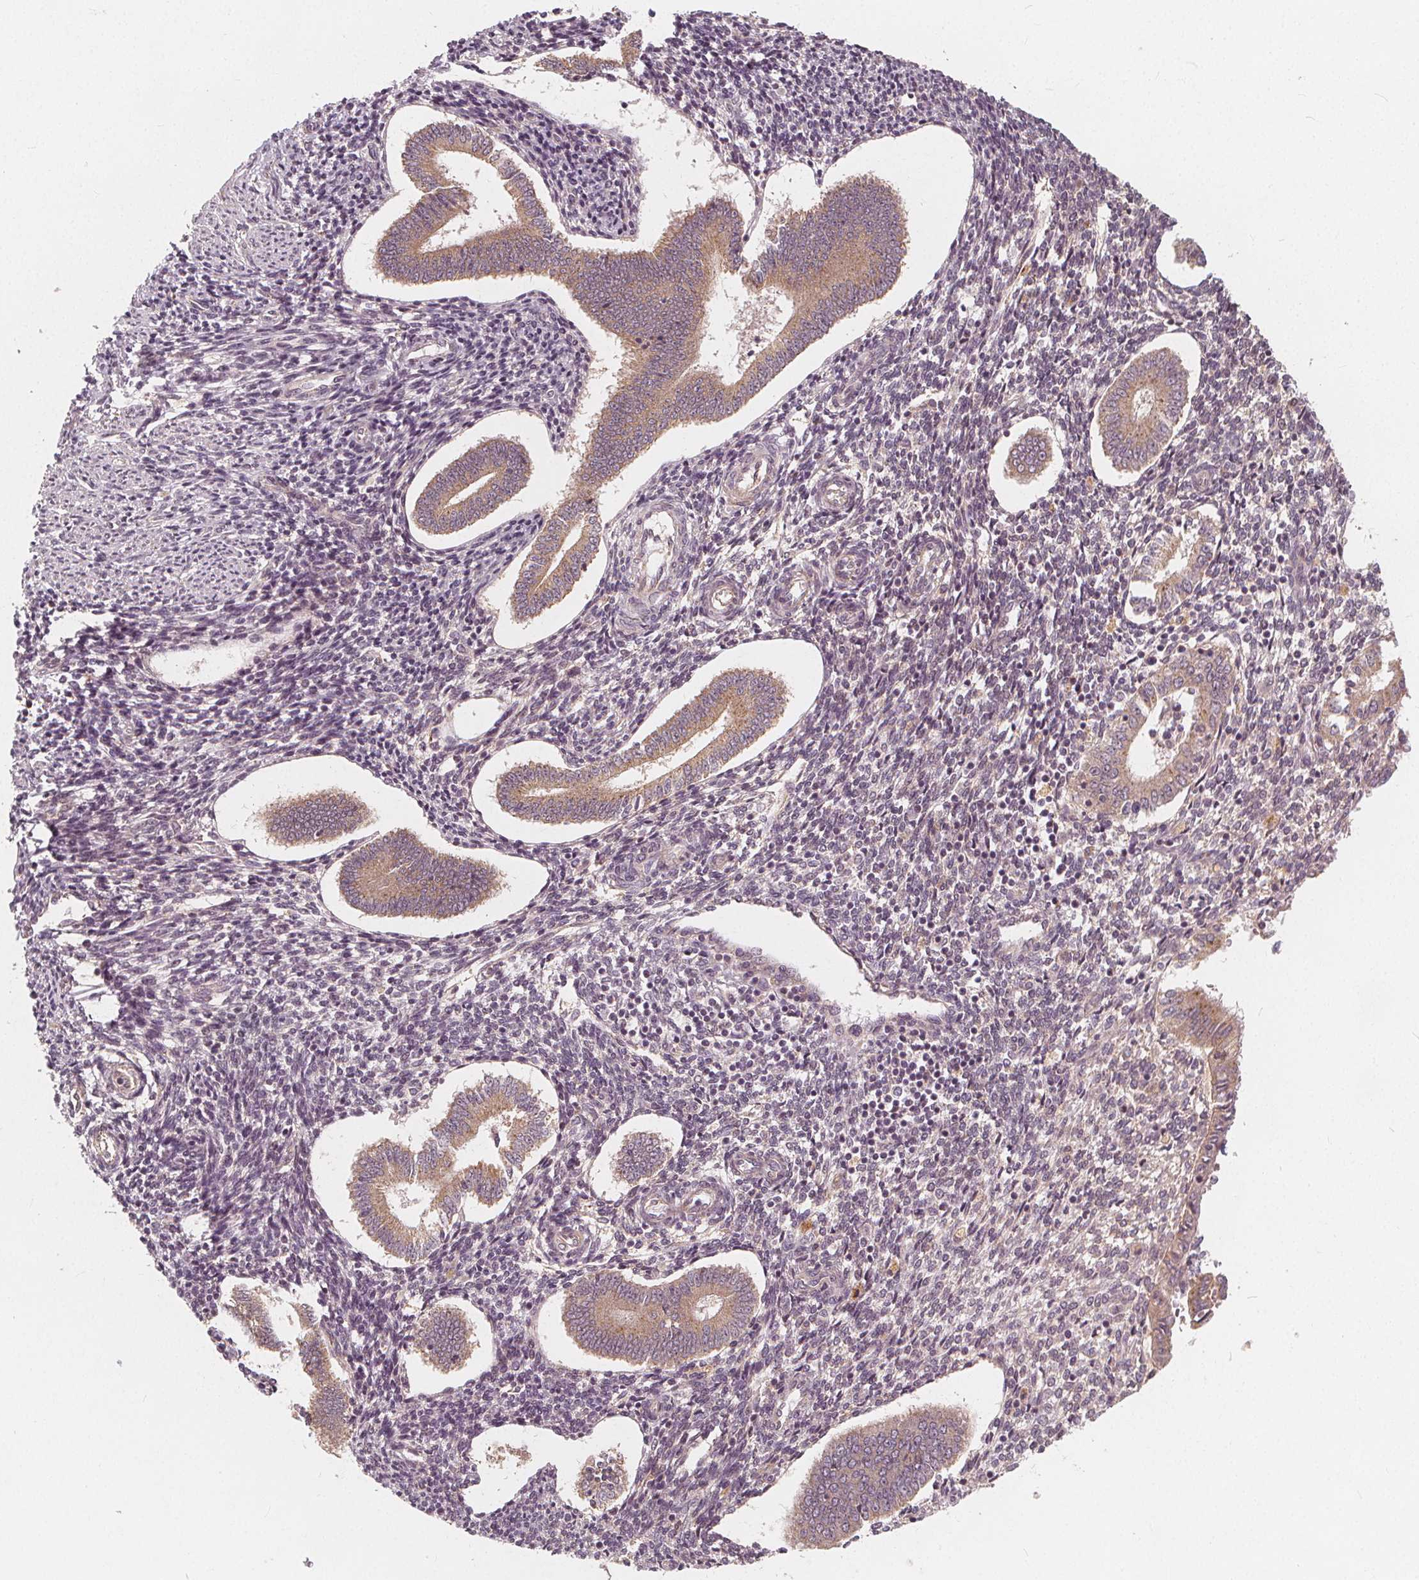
{"staining": {"intensity": "negative", "quantity": "none", "location": "none"}, "tissue": "endometrium", "cell_type": "Cells in endometrial stroma", "image_type": "normal", "snomed": [{"axis": "morphology", "description": "Normal tissue, NOS"}, {"axis": "topography", "description": "Endometrium"}], "caption": "IHC histopathology image of benign human endometrium stained for a protein (brown), which exhibits no staining in cells in endometrial stroma.", "gene": "SNX12", "patient": {"sex": "female", "age": 40}}